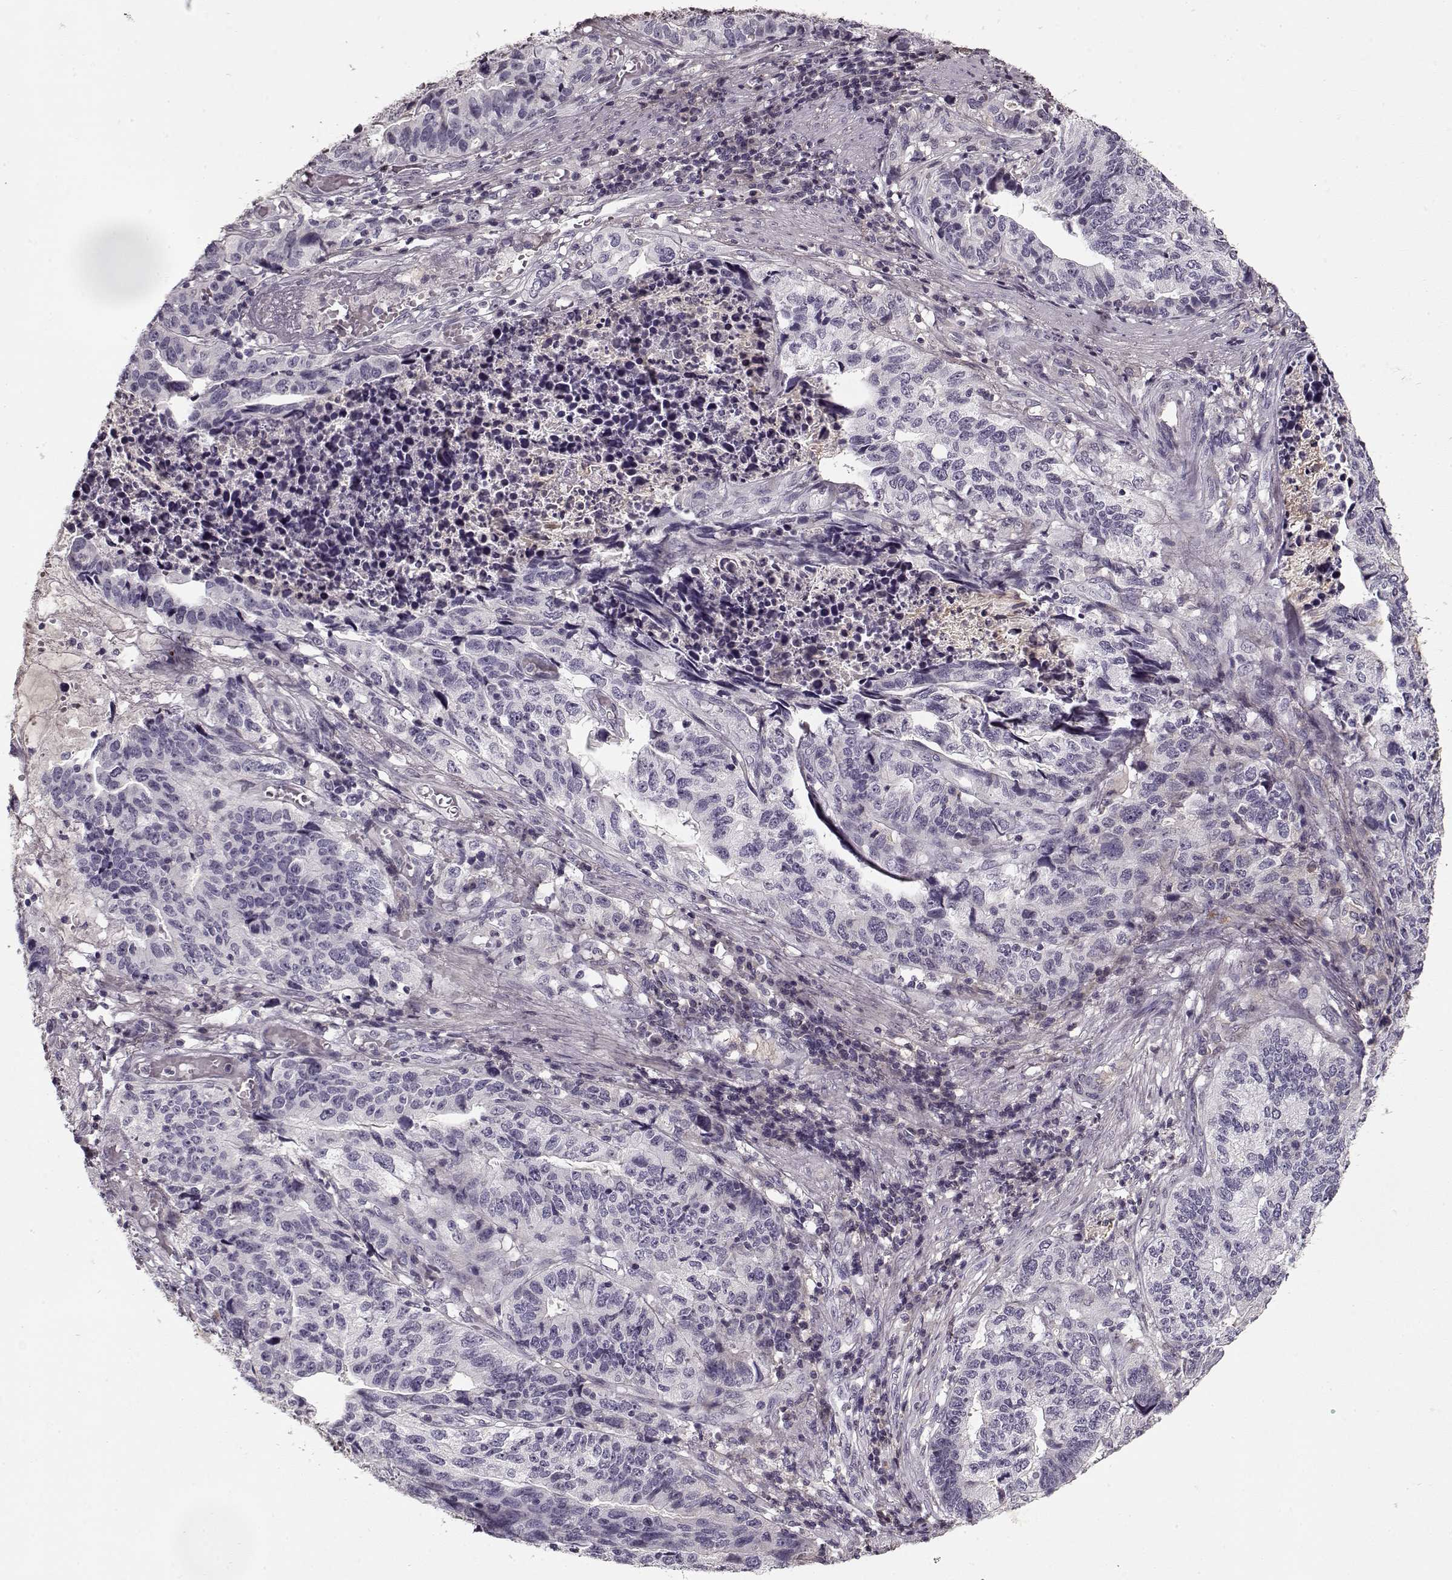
{"staining": {"intensity": "negative", "quantity": "none", "location": "none"}, "tissue": "stomach cancer", "cell_type": "Tumor cells", "image_type": "cancer", "snomed": [{"axis": "morphology", "description": "Adenocarcinoma, NOS"}, {"axis": "topography", "description": "Stomach, upper"}], "caption": "IHC micrograph of human adenocarcinoma (stomach) stained for a protein (brown), which demonstrates no staining in tumor cells.", "gene": "LUM", "patient": {"sex": "female", "age": 67}}